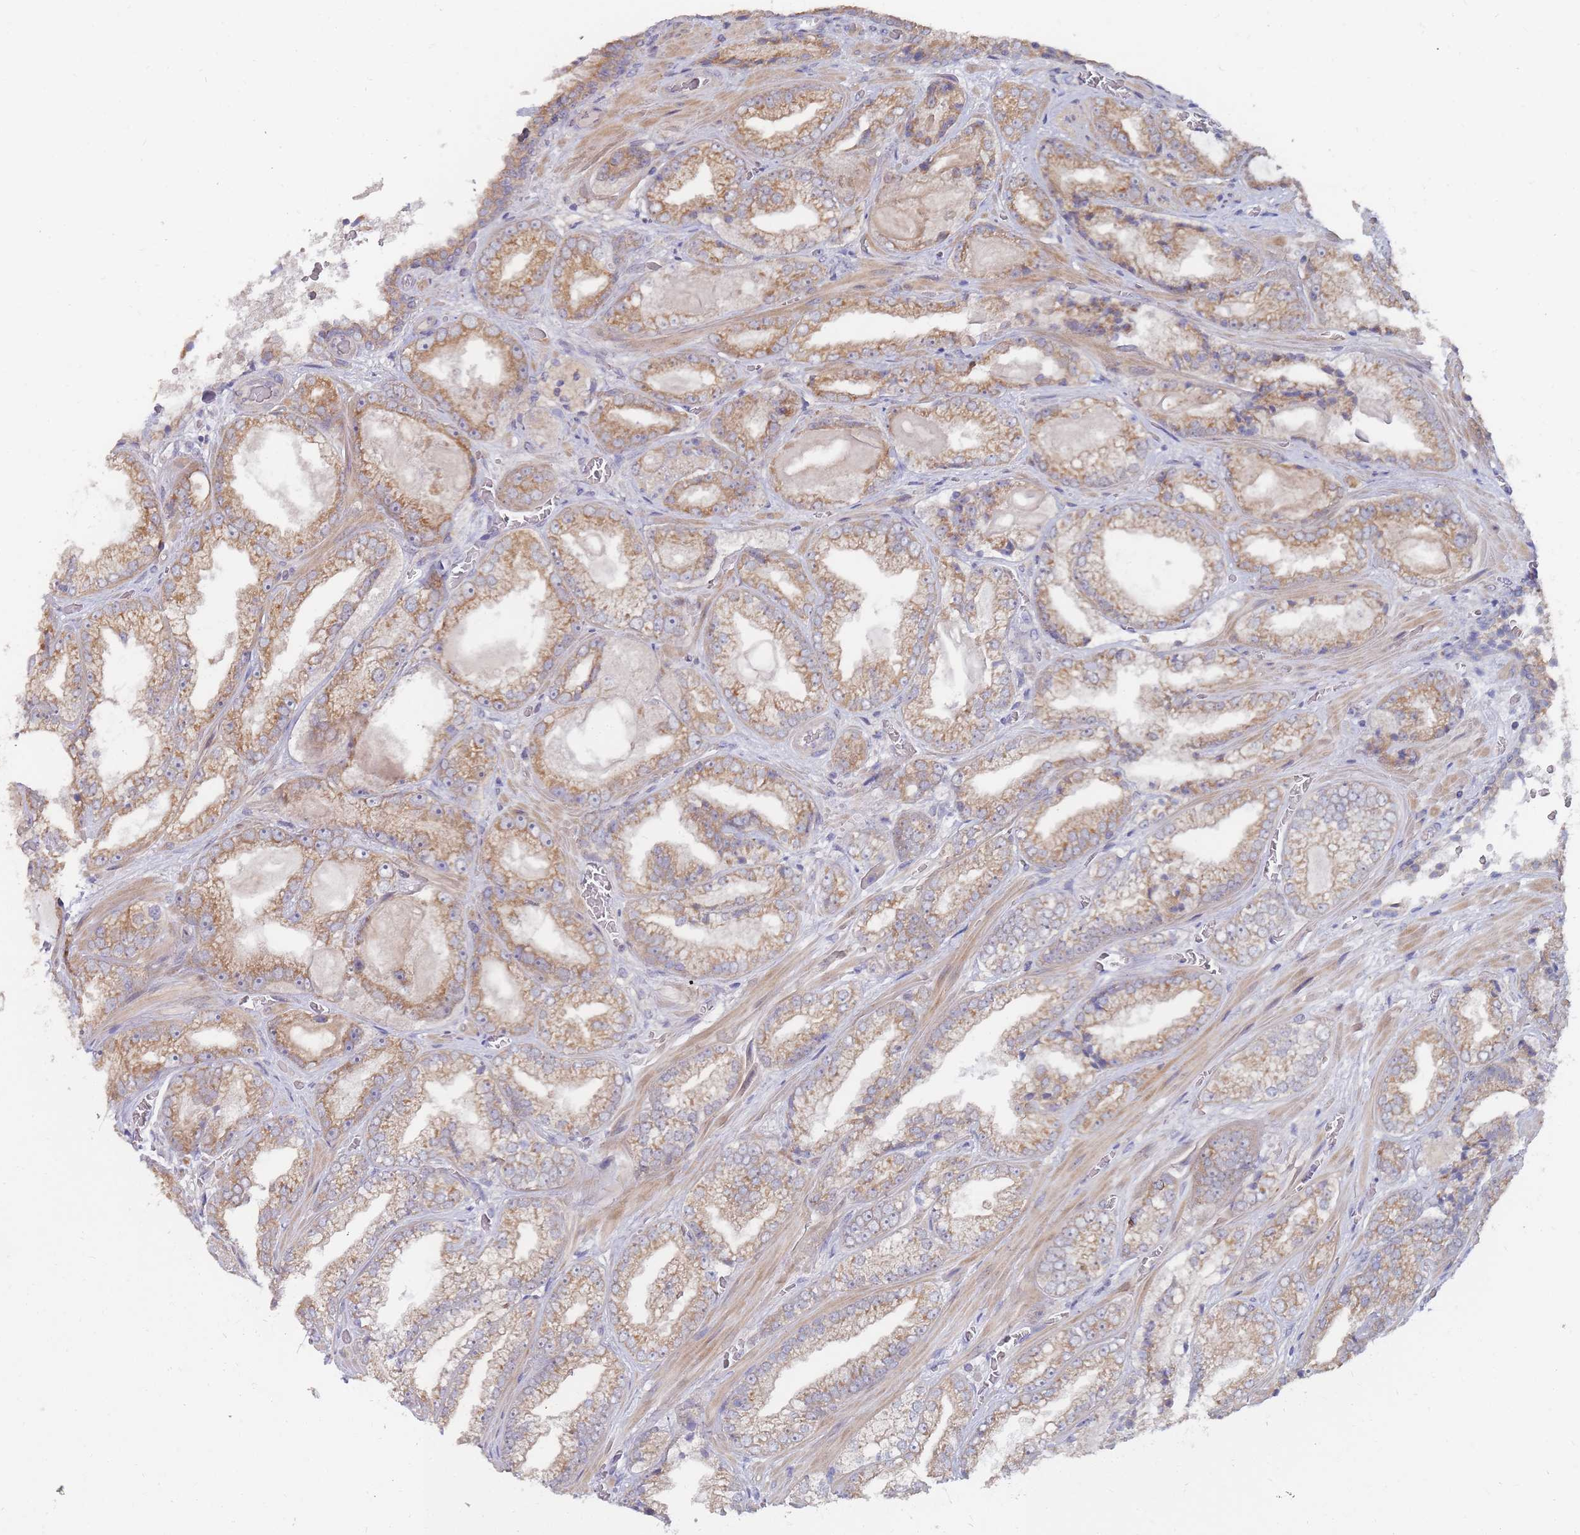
{"staining": {"intensity": "moderate", "quantity": ">75%", "location": "cytoplasmic/membranous"}, "tissue": "prostate cancer", "cell_type": "Tumor cells", "image_type": "cancer", "snomed": [{"axis": "morphology", "description": "Adenocarcinoma, Low grade"}, {"axis": "topography", "description": "Prostate"}], "caption": "This is a histology image of immunohistochemistry staining of prostate cancer (low-grade adenocarcinoma), which shows moderate expression in the cytoplasmic/membranous of tumor cells.", "gene": "SLC35F5", "patient": {"sex": "male", "age": 57}}